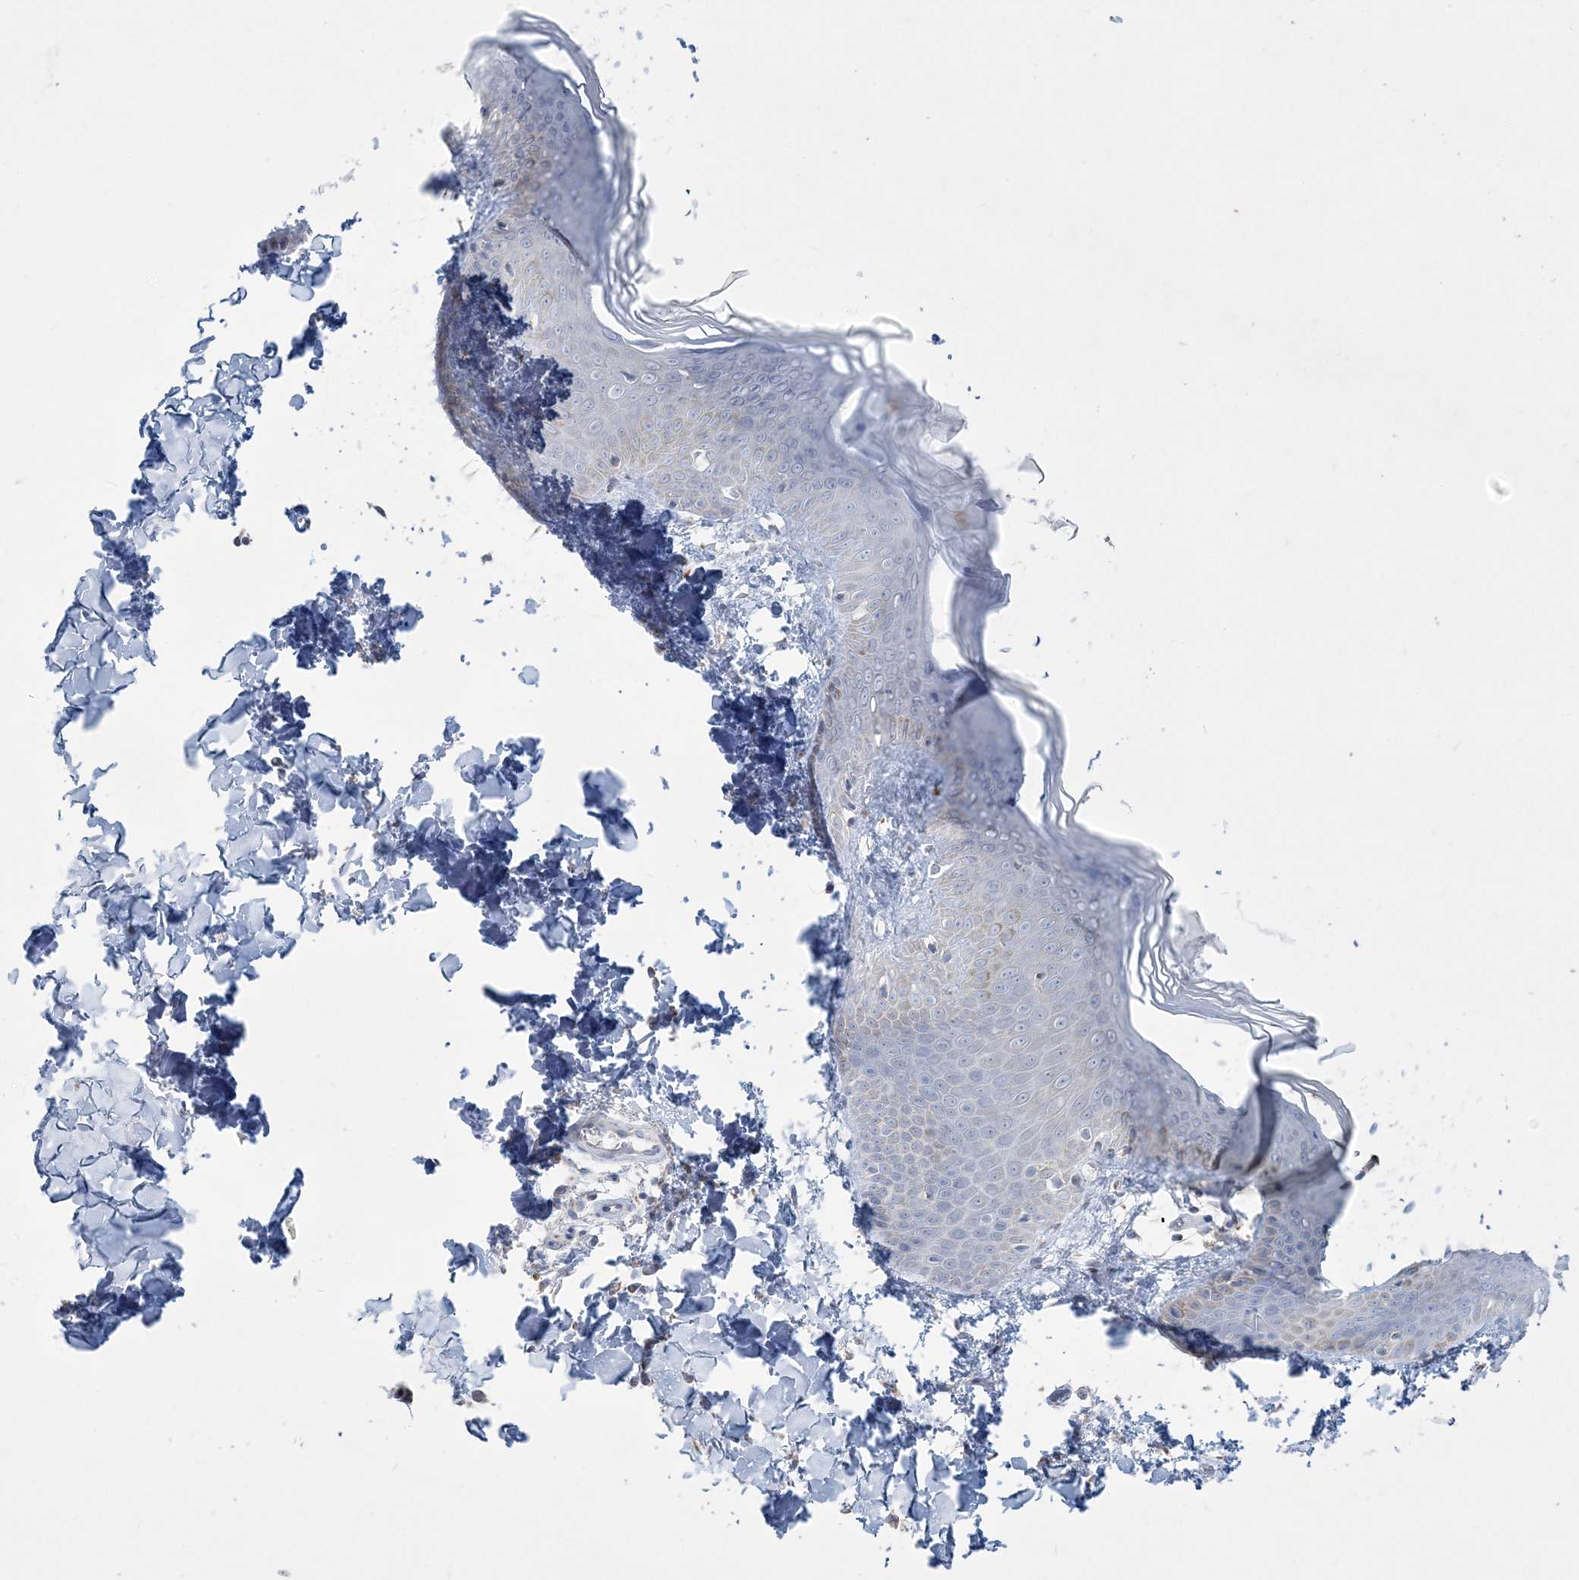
{"staining": {"intensity": "negative", "quantity": "none", "location": "none"}, "tissue": "skin", "cell_type": "Fibroblasts", "image_type": "normal", "snomed": [{"axis": "morphology", "description": "Normal tissue, NOS"}, {"axis": "topography", "description": "Skin"}], "caption": "A high-resolution micrograph shows immunohistochemistry (IHC) staining of unremarkable skin, which displays no significant positivity in fibroblasts.", "gene": "TBC1D7", "patient": {"sex": "male", "age": 36}}